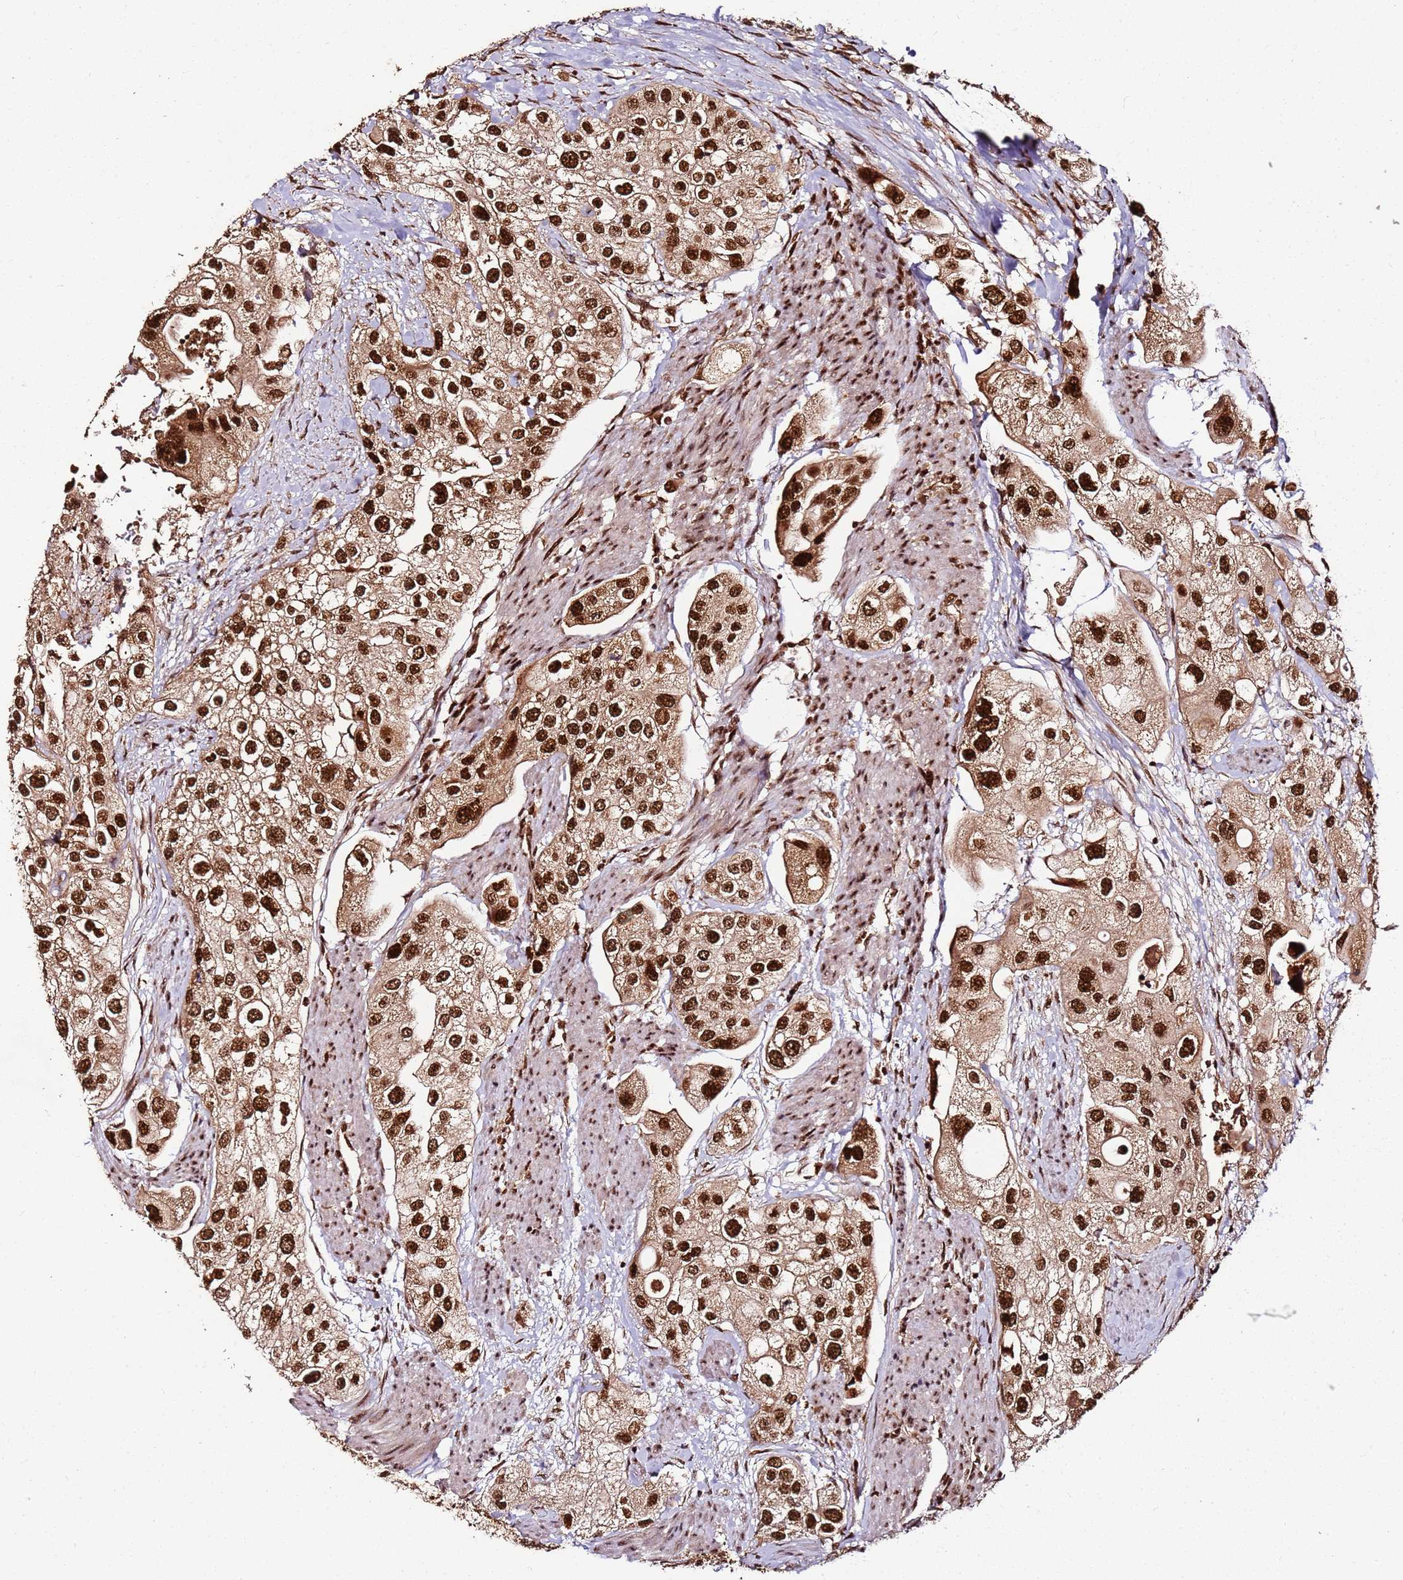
{"staining": {"intensity": "strong", "quantity": ">75%", "location": "nuclear"}, "tissue": "urothelial cancer", "cell_type": "Tumor cells", "image_type": "cancer", "snomed": [{"axis": "morphology", "description": "Urothelial carcinoma, High grade"}, {"axis": "topography", "description": "Urinary bladder"}], "caption": "Immunohistochemical staining of human urothelial cancer displays strong nuclear protein expression in approximately >75% of tumor cells. (IHC, brightfield microscopy, high magnification).", "gene": "XRN2", "patient": {"sex": "male", "age": 64}}